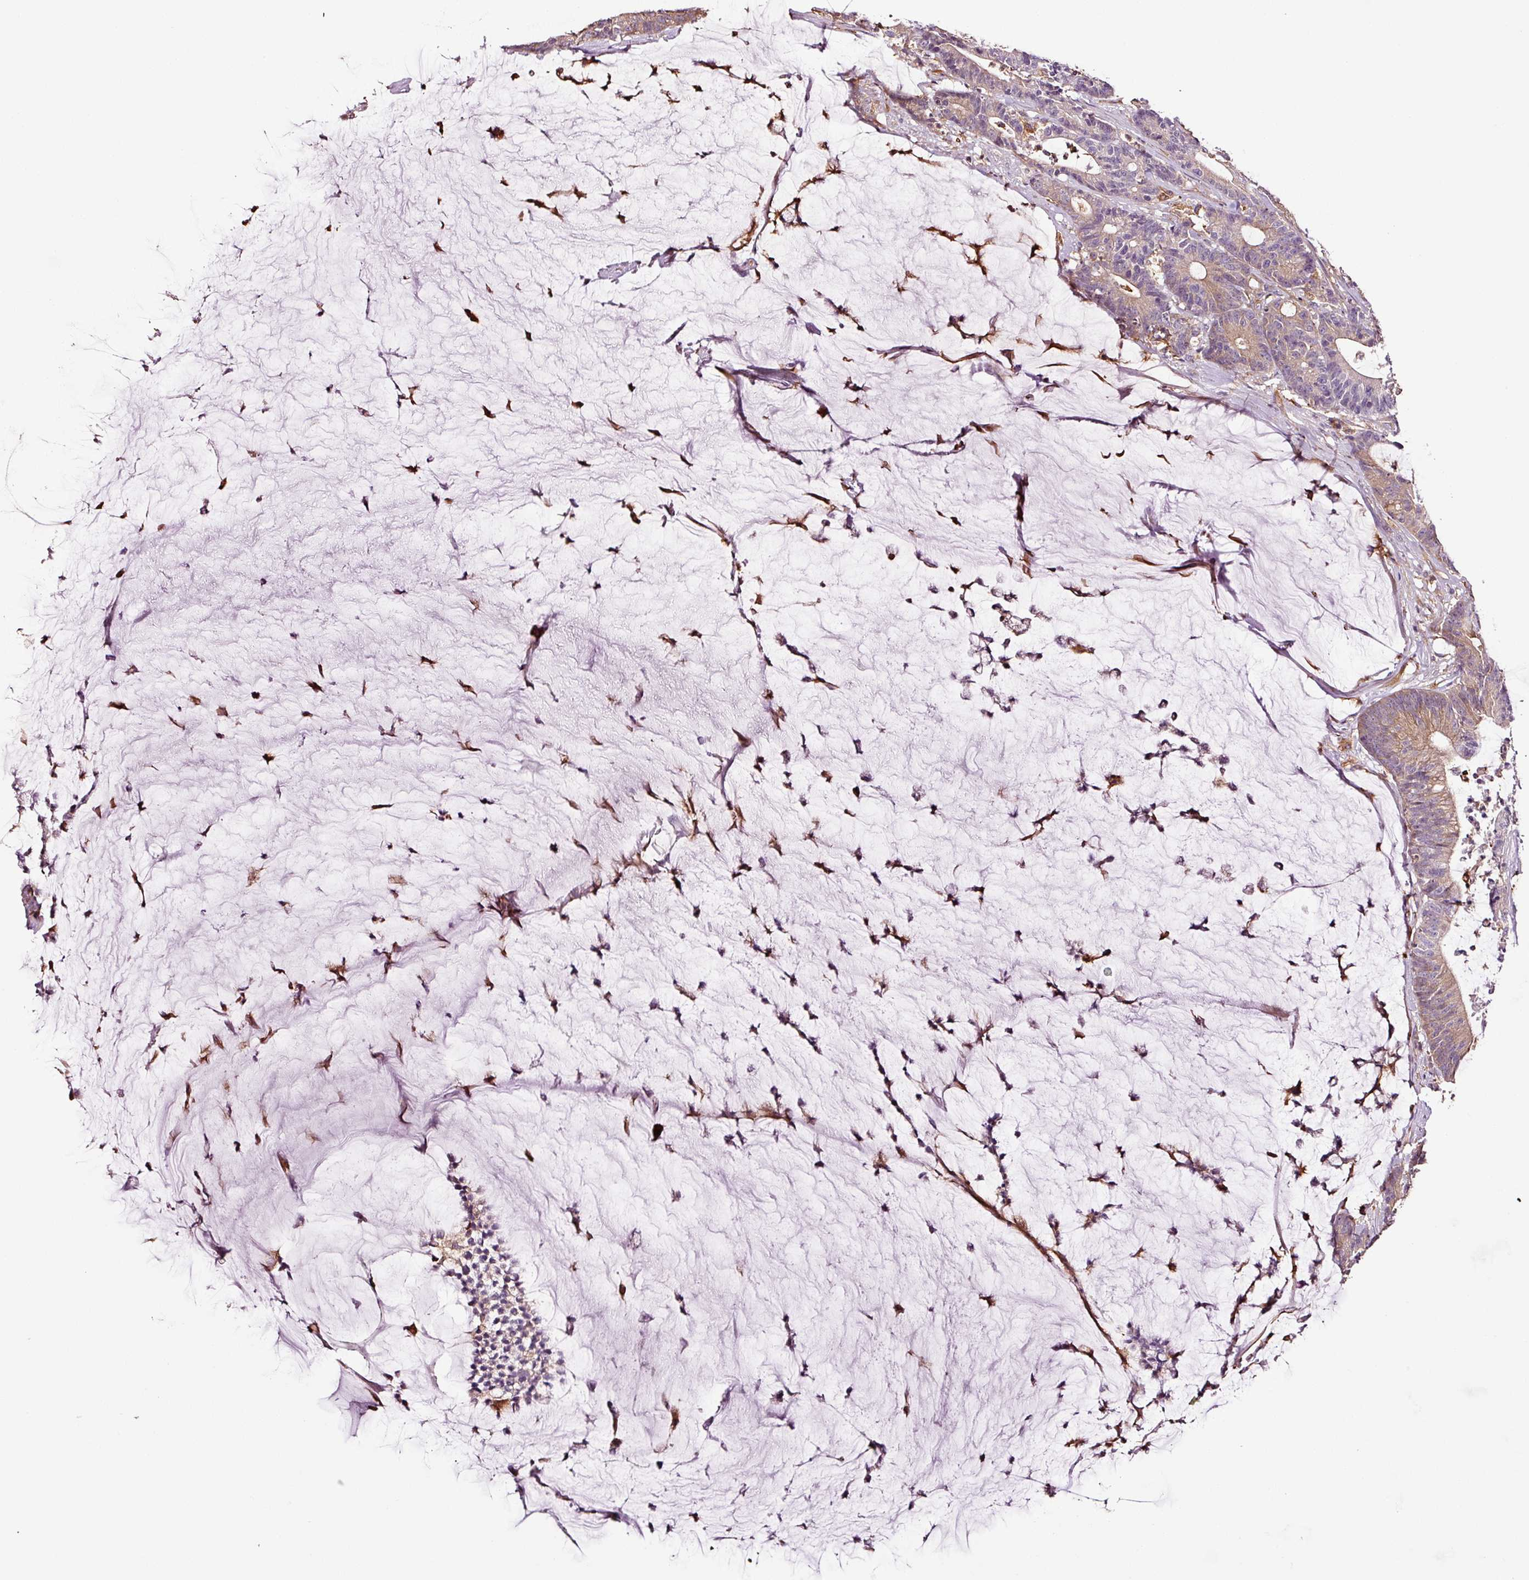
{"staining": {"intensity": "moderate", "quantity": "25%-75%", "location": "cytoplasmic/membranous"}, "tissue": "colorectal cancer", "cell_type": "Tumor cells", "image_type": "cancer", "snomed": [{"axis": "morphology", "description": "Adenocarcinoma, NOS"}, {"axis": "topography", "description": "Colon"}], "caption": "Human adenocarcinoma (colorectal) stained with a brown dye exhibits moderate cytoplasmic/membranous positive staining in approximately 25%-75% of tumor cells.", "gene": "METAP1", "patient": {"sex": "female", "age": 84}}